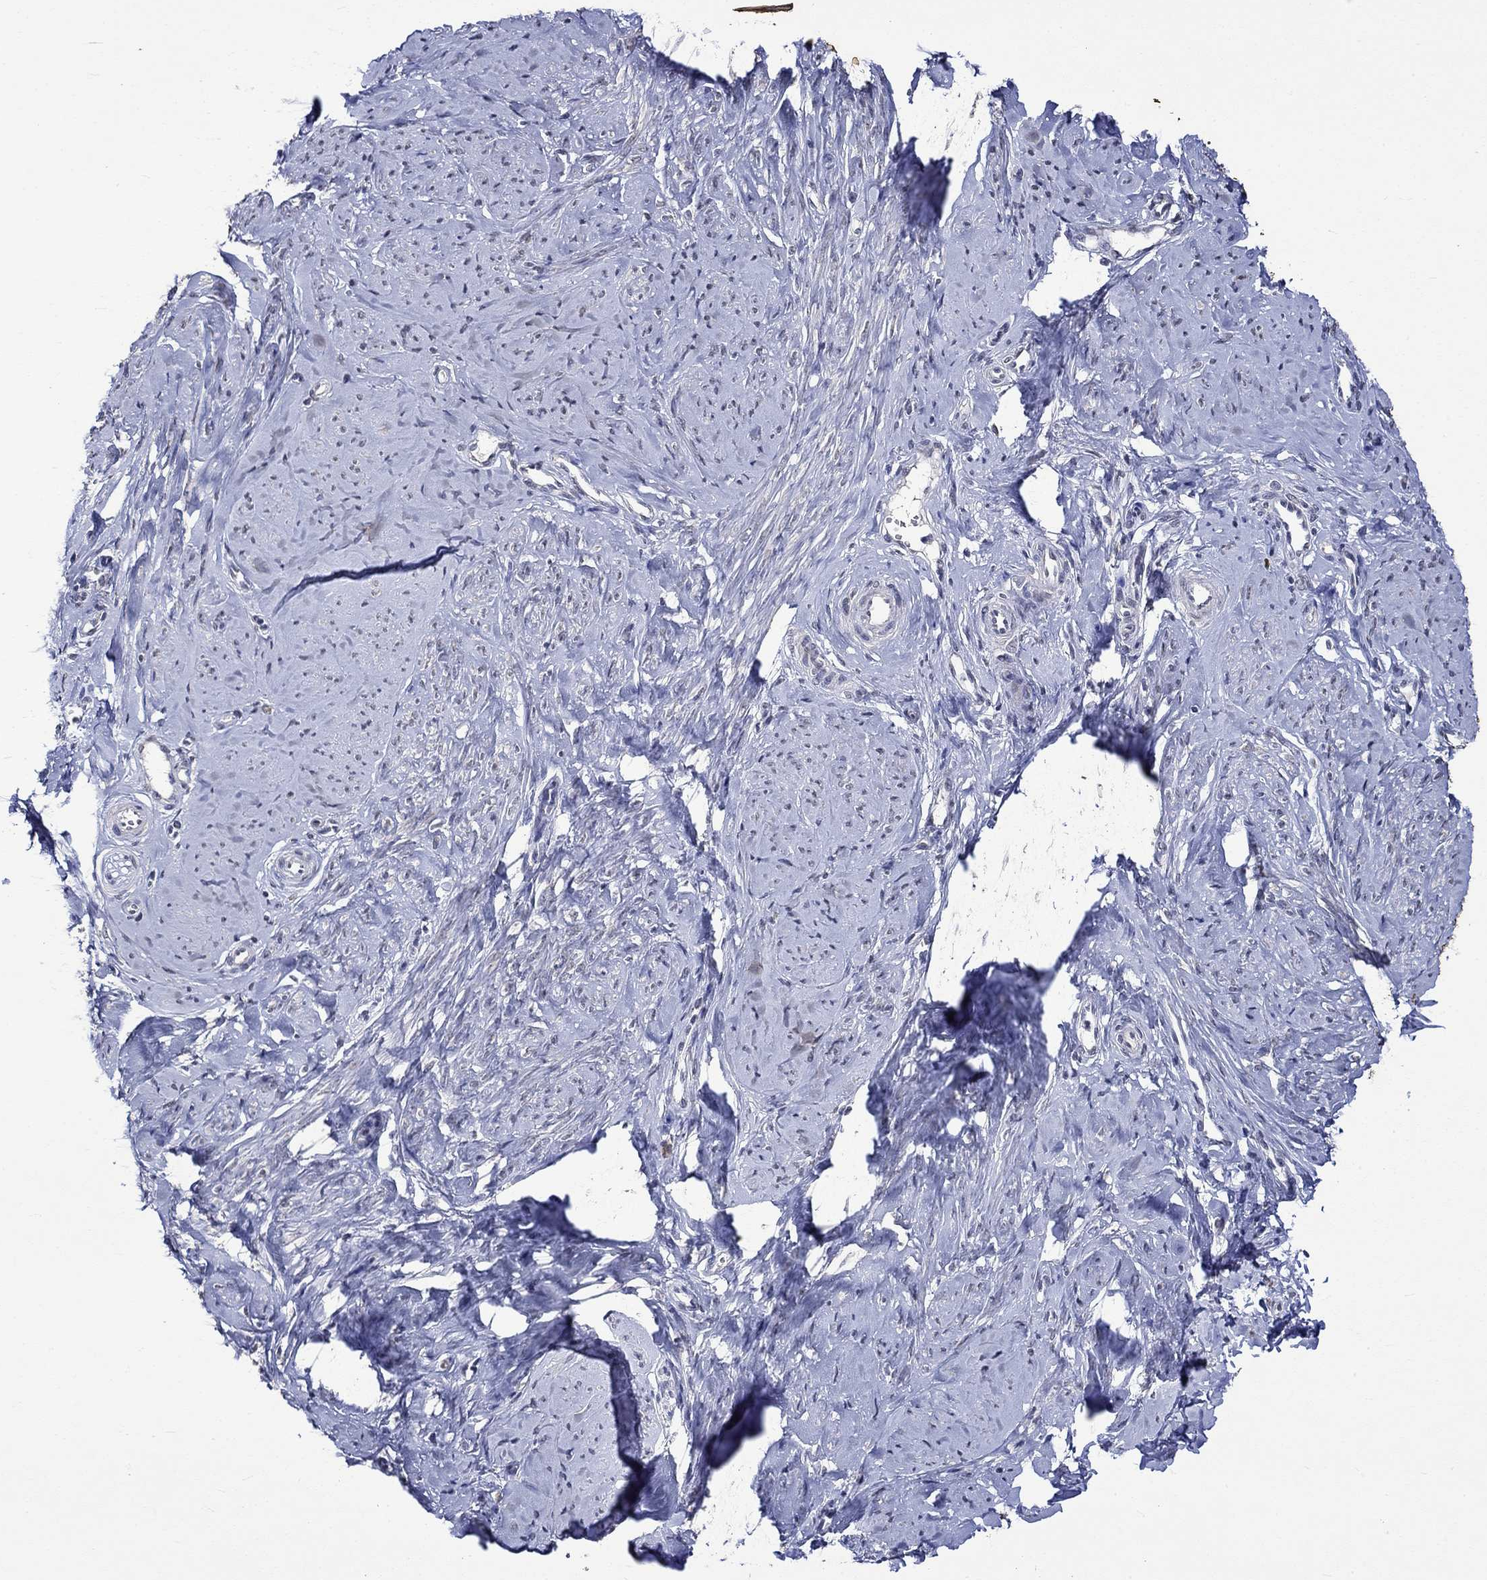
{"staining": {"intensity": "negative", "quantity": "none", "location": "none"}, "tissue": "smooth muscle", "cell_type": "Smooth muscle cells", "image_type": "normal", "snomed": [{"axis": "morphology", "description": "Normal tissue, NOS"}, {"axis": "topography", "description": "Smooth muscle"}], "caption": "Immunohistochemical staining of normal smooth muscle reveals no significant staining in smooth muscle cells.", "gene": "DDX3Y", "patient": {"sex": "female", "age": 48}}